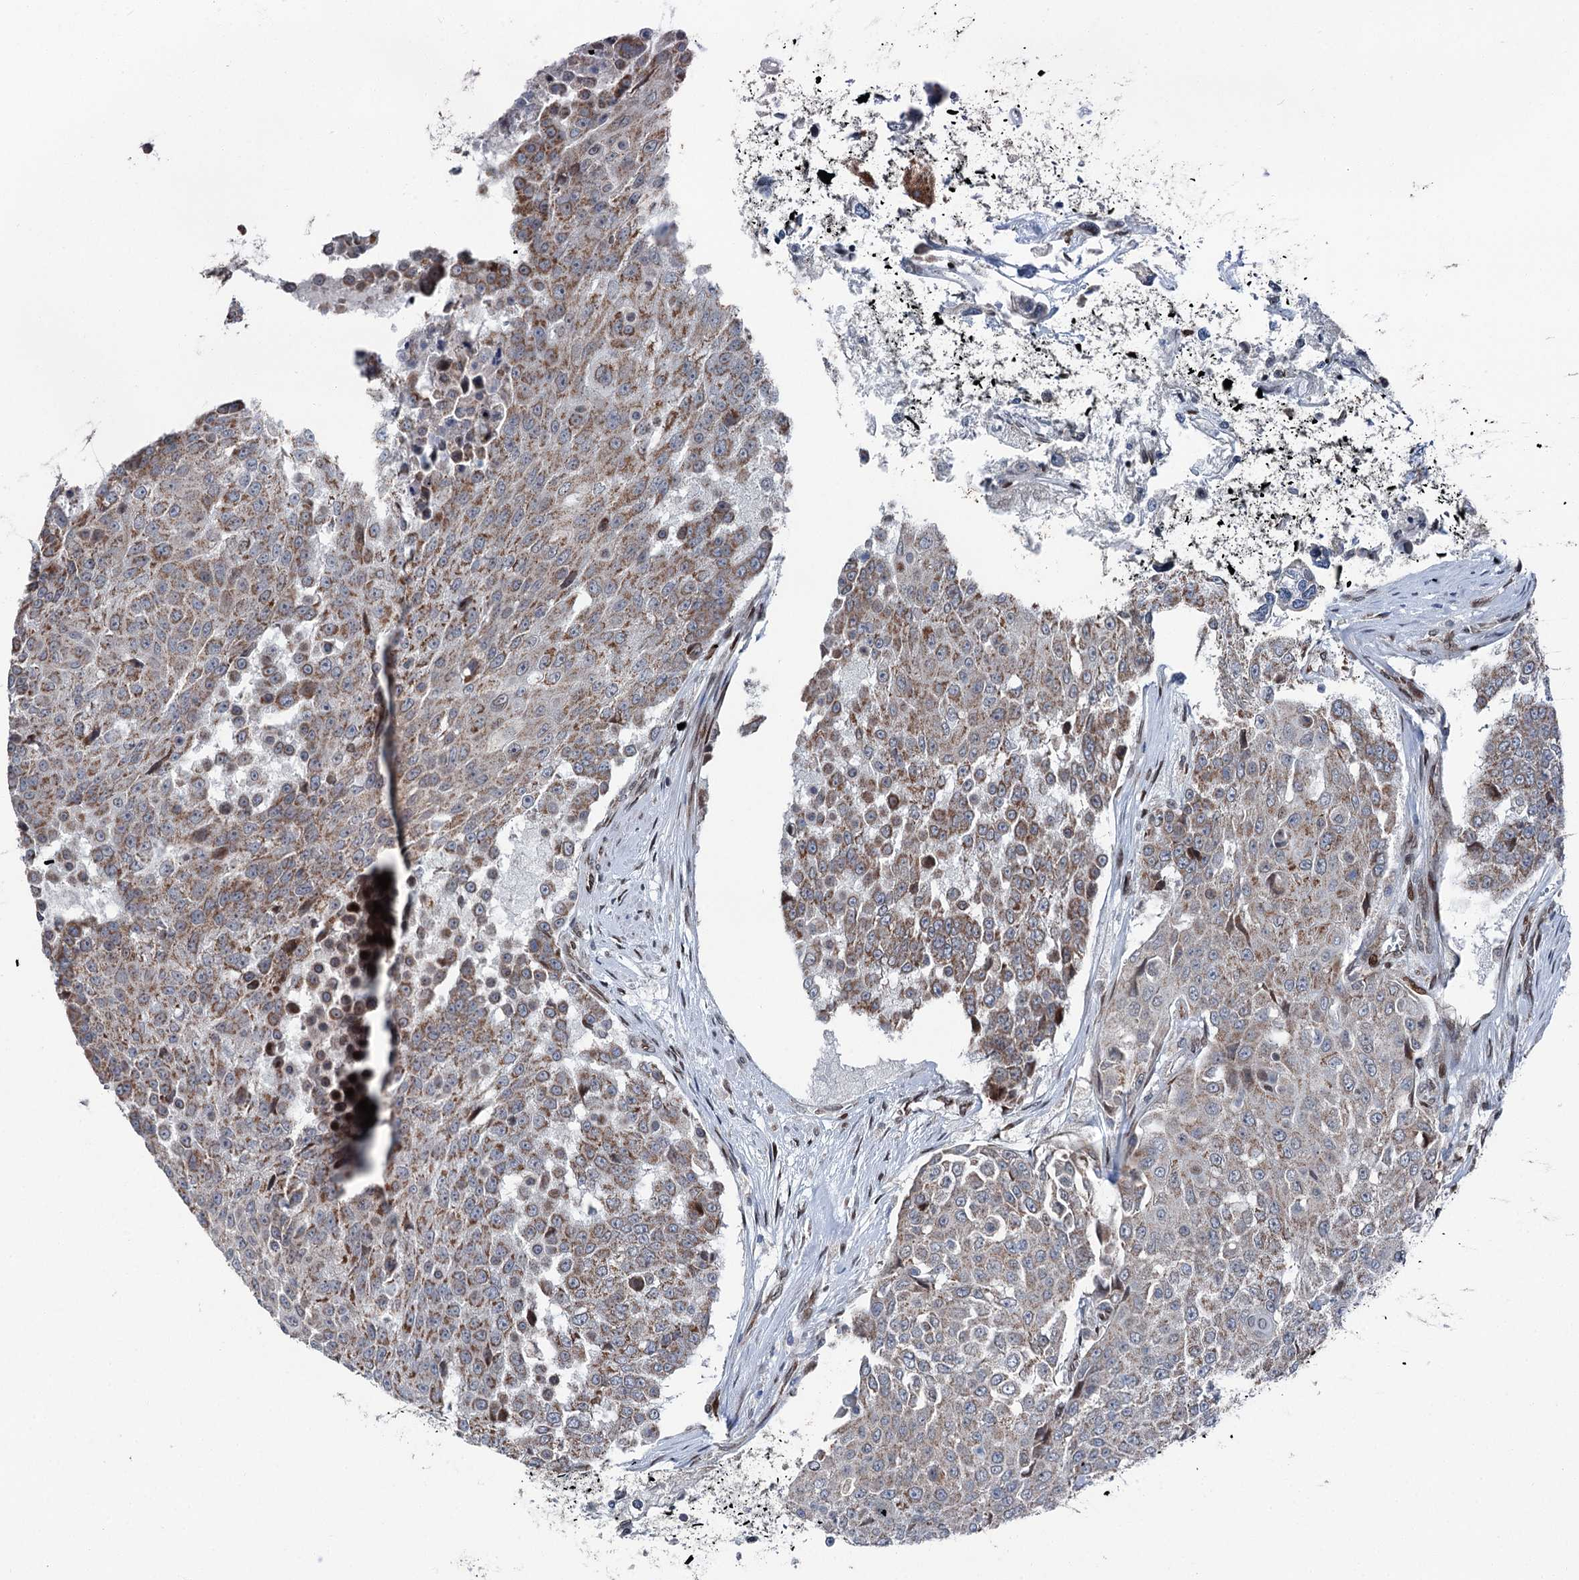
{"staining": {"intensity": "moderate", "quantity": ">75%", "location": "cytoplasmic/membranous"}, "tissue": "urothelial cancer", "cell_type": "Tumor cells", "image_type": "cancer", "snomed": [{"axis": "morphology", "description": "Urothelial carcinoma, High grade"}, {"axis": "topography", "description": "Urinary bladder"}], "caption": "Human urothelial carcinoma (high-grade) stained with a brown dye reveals moderate cytoplasmic/membranous positive positivity in about >75% of tumor cells.", "gene": "MRPL14", "patient": {"sex": "female", "age": 63}}